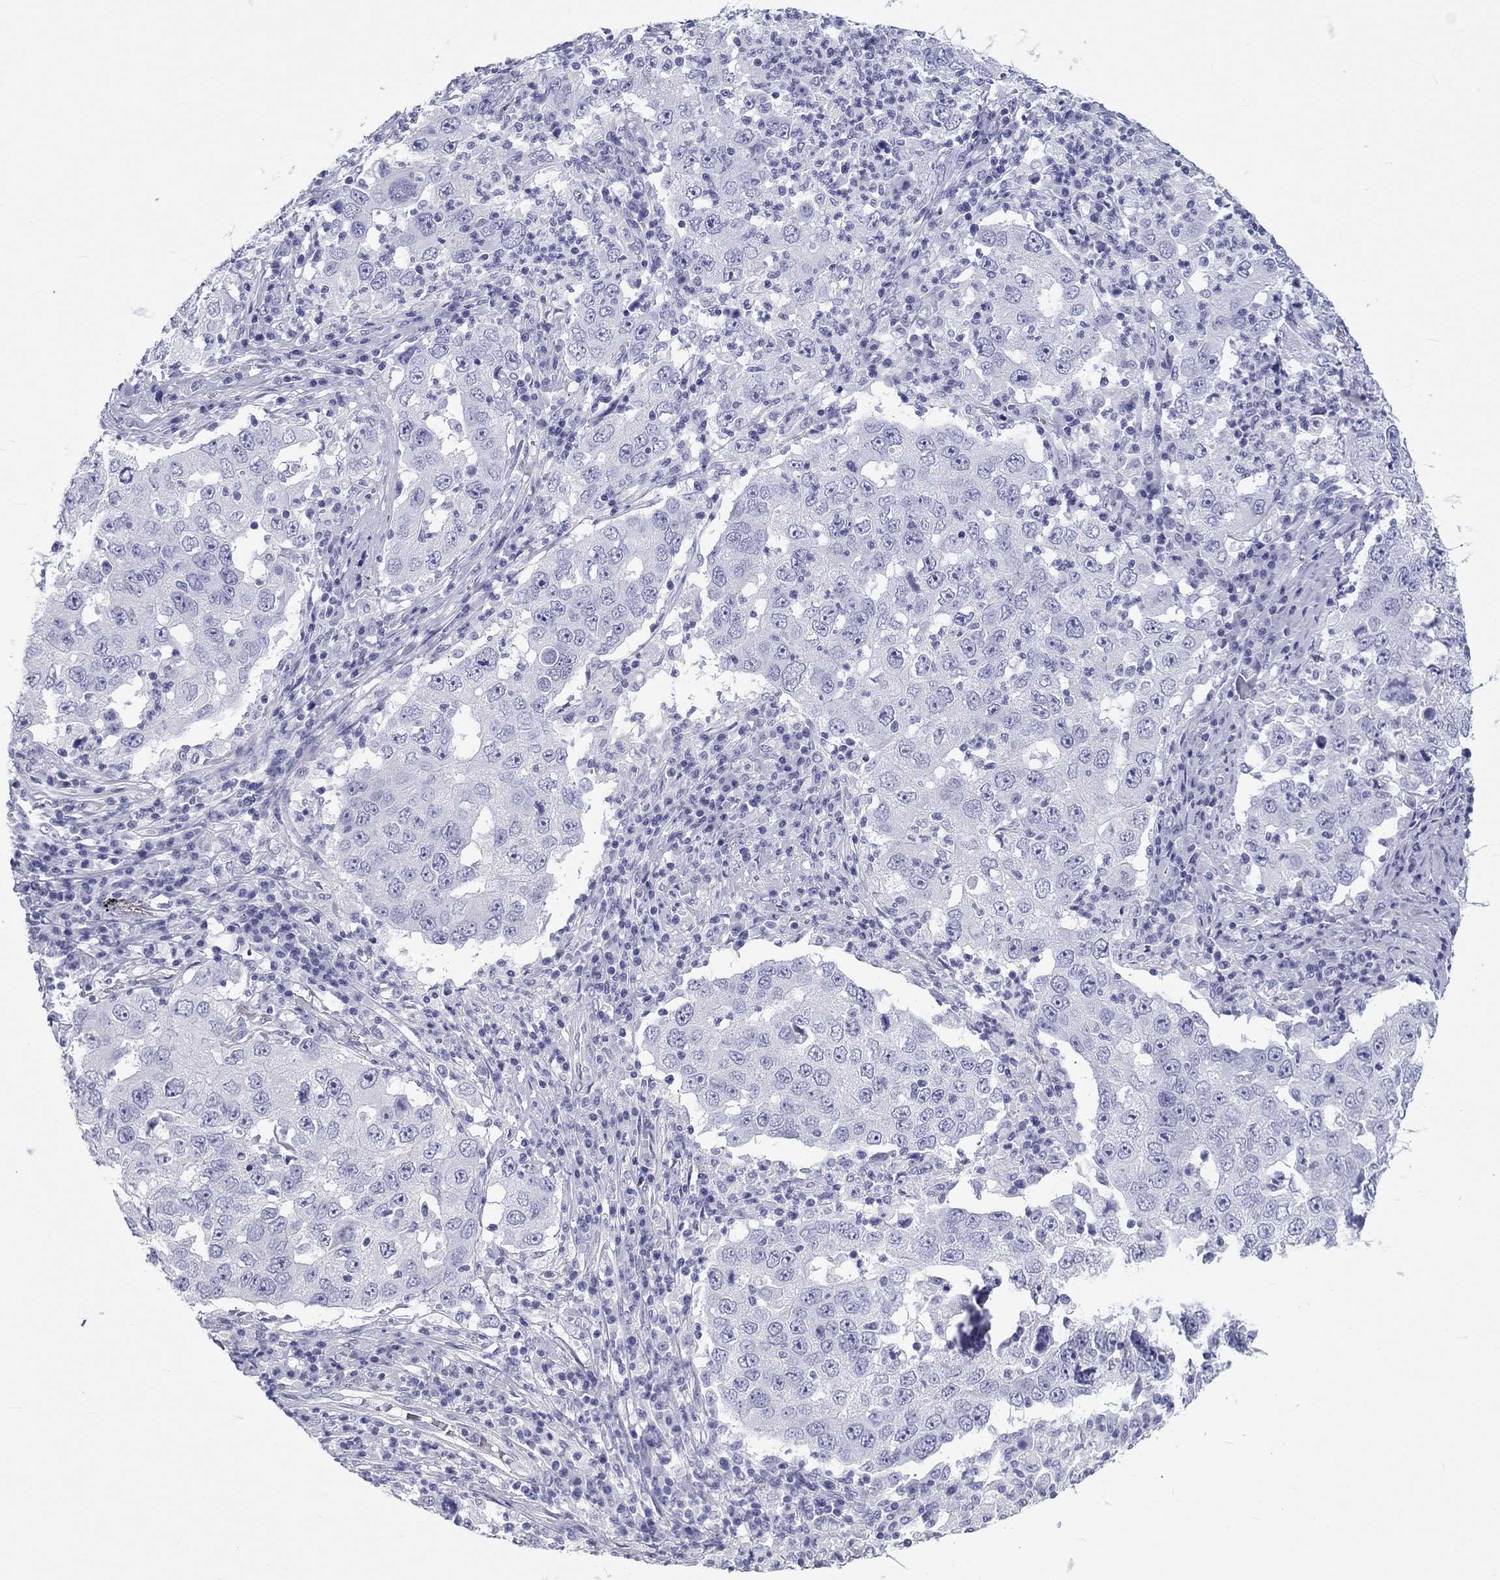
{"staining": {"intensity": "negative", "quantity": "none", "location": "none"}, "tissue": "lung cancer", "cell_type": "Tumor cells", "image_type": "cancer", "snomed": [{"axis": "morphology", "description": "Adenocarcinoma, NOS"}, {"axis": "topography", "description": "Lung"}], "caption": "Histopathology image shows no significant protein staining in tumor cells of lung cancer. (Stains: DAB (3,3'-diaminobenzidine) immunohistochemistry with hematoxylin counter stain, Microscopy: brightfield microscopy at high magnification).", "gene": "DNALI1", "patient": {"sex": "male", "age": 73}}